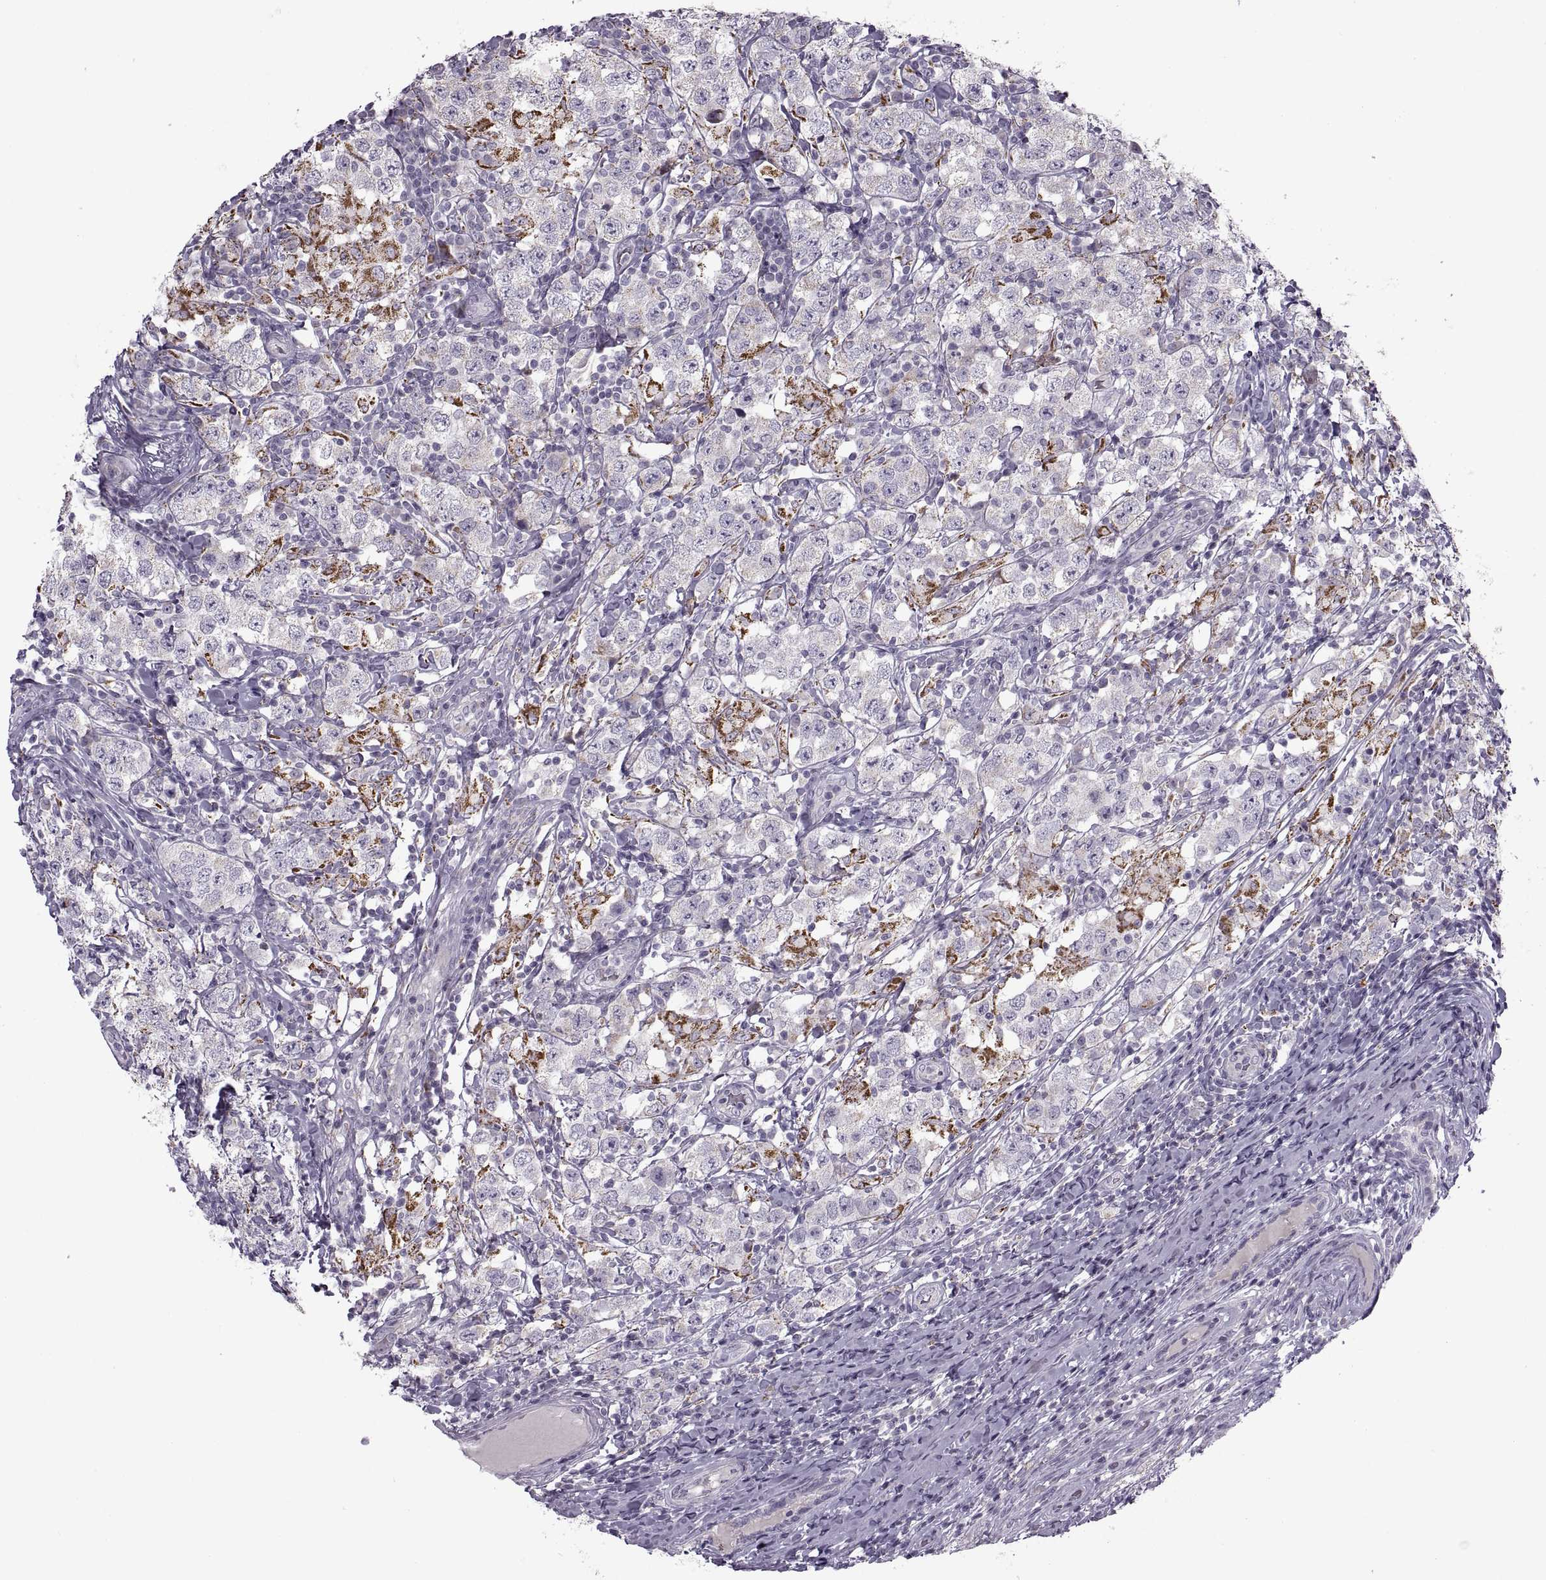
{"staining": {"intensity": "strong", "quantity": "<25%", "location": "cytoplasmic/membranous"}, "tissue": "testis cancer", "cell_type": "Tumor cells", "image_type": "cancer", "snomed": [{"axis": "morphology", "description": "Seminoma, NOS"}, {"axis": "morphology", "description": "Carcinoma, Embryonal, NOS"}, {"axis": "topography", "description": "Testis"}], "caption": "Seminoma (testis) stained for a protein shows strong cytoplasmic/membranous positivity in tumor cells.", "gene": "PIERCE1", "patient": {"sex": "male", "age": 41}}